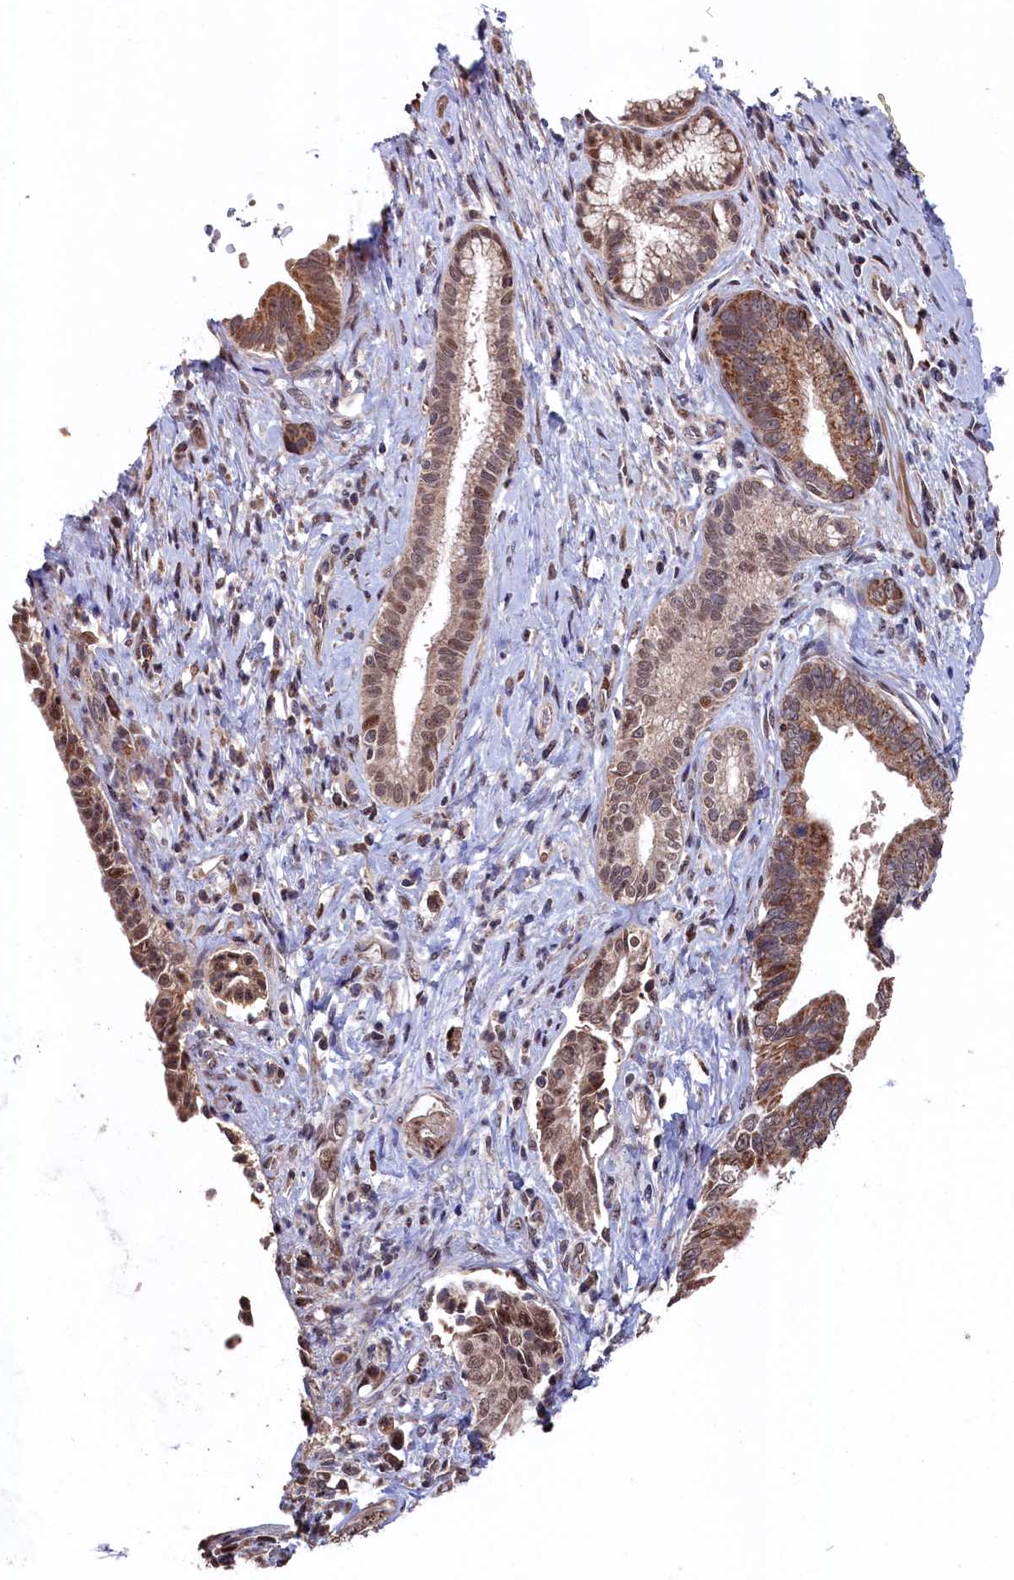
{"staining": {"intensity": "moderate", "quantity": ">75%", "location": "cytoplasmic/membranous,nuclear"}, "tissue": "pancreatic cancer", "cell_type": "Tumor cells", "image_type": "cancer", "snomed": [{"axis": "morphology", "description": "Adenocarcinoma, NOS"}, {"axis": "topography", "description": "Pancreas"}], "caption": "Immunohistochemical staining of adenocarcinoma (pancreatic) displays medium levels of moderate cytoplasmic/membranous and nuclear protein expression in approximately >75% of tumor cells. (DAB IHC with brightfield microscopy, high magnification).", "gene": "CLPX", "patient": {"sex": "female", "age": 55}}